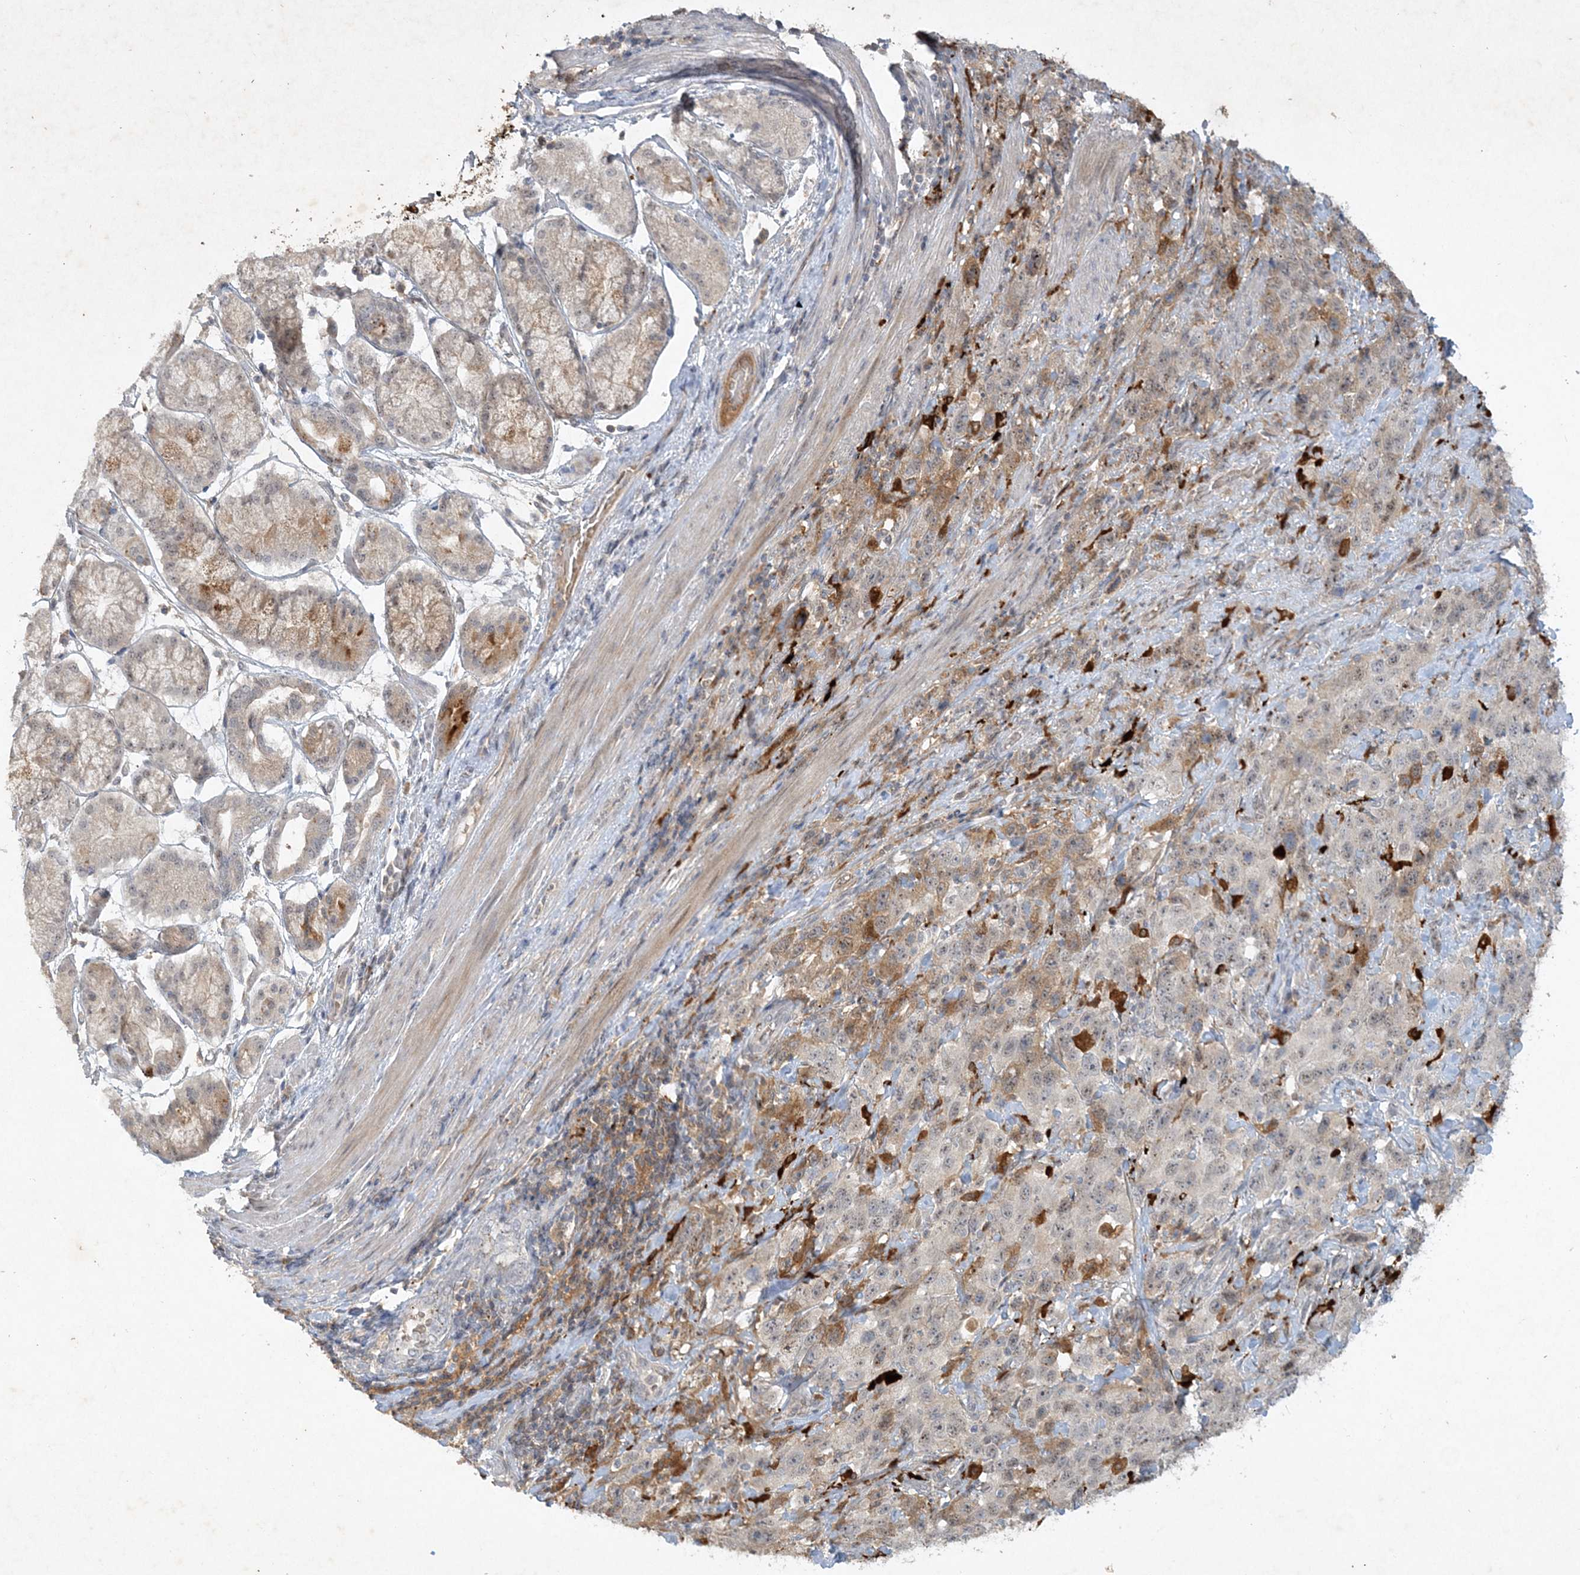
{"staining": {"intensity": "moderate", "quantity": "<25%", "location": "cytoplasmic/membranous"}, "tissue": "stomach cancer", "cell_type": "Tumor cells", "image_type": "cancer", "snomed": [{"axis": "morphology", "description": "Normal tissue, NOS"}, {"axis": "morphology", "description": "Adenocarcinoma, NOS"}, {"axis": "topography", "description": "Lymph node"}, {"axis": "topography", "description": "Stomach"}], "caption": "Tumor cells show moderate cytoplasmic/membranous positivity in about <25% of cells in stomach cancer.", "gene": "THG1L", "patient": {"sex": "male", "age": 48}}